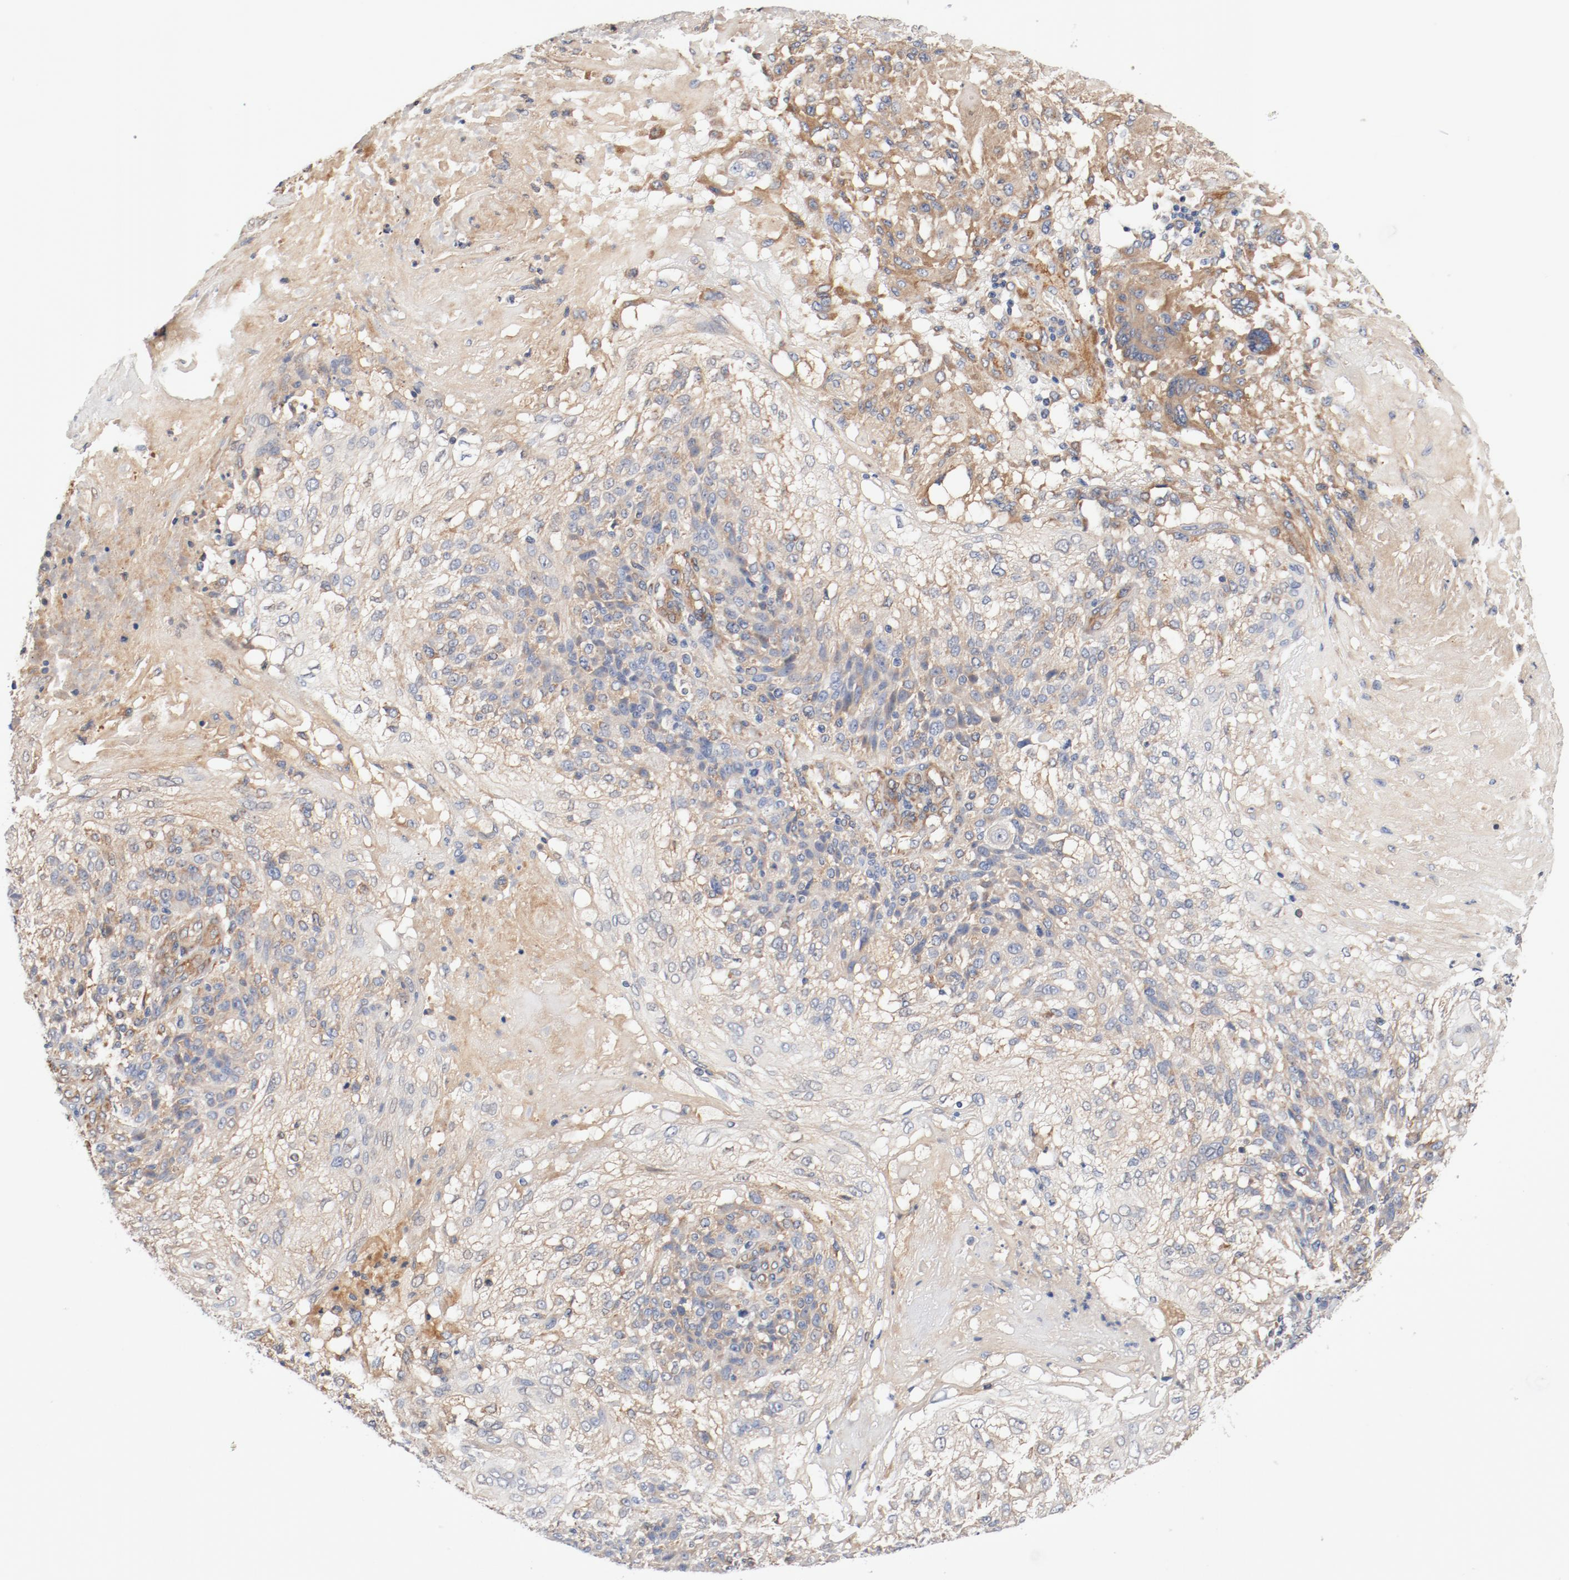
{"staining": {"intensity": "moderate", "quantity": "25%-75%", "location": "cytoplasmic/membranous"}, "tissue": "skin cancer", "cell_type": "Tumor cells", "image_type": "cancer", "snomed": [{"axis": "morphology", "description": "Normal tissue, NOS"}, {"axis": "morphology", "description": "Squamous cell carcinoma, NOS"}, {"axis": "topography", "description": "Skin"}], "caption": "A high-resolution image shows immunohistochemistry staining of skin squamous cell carcinoma, which shows moderate cytoplasmic/membranous staining in approximately 25%-75% of tumor cells.", "gene": "ILK", "patient": {"sex": "female", "age": 83}}